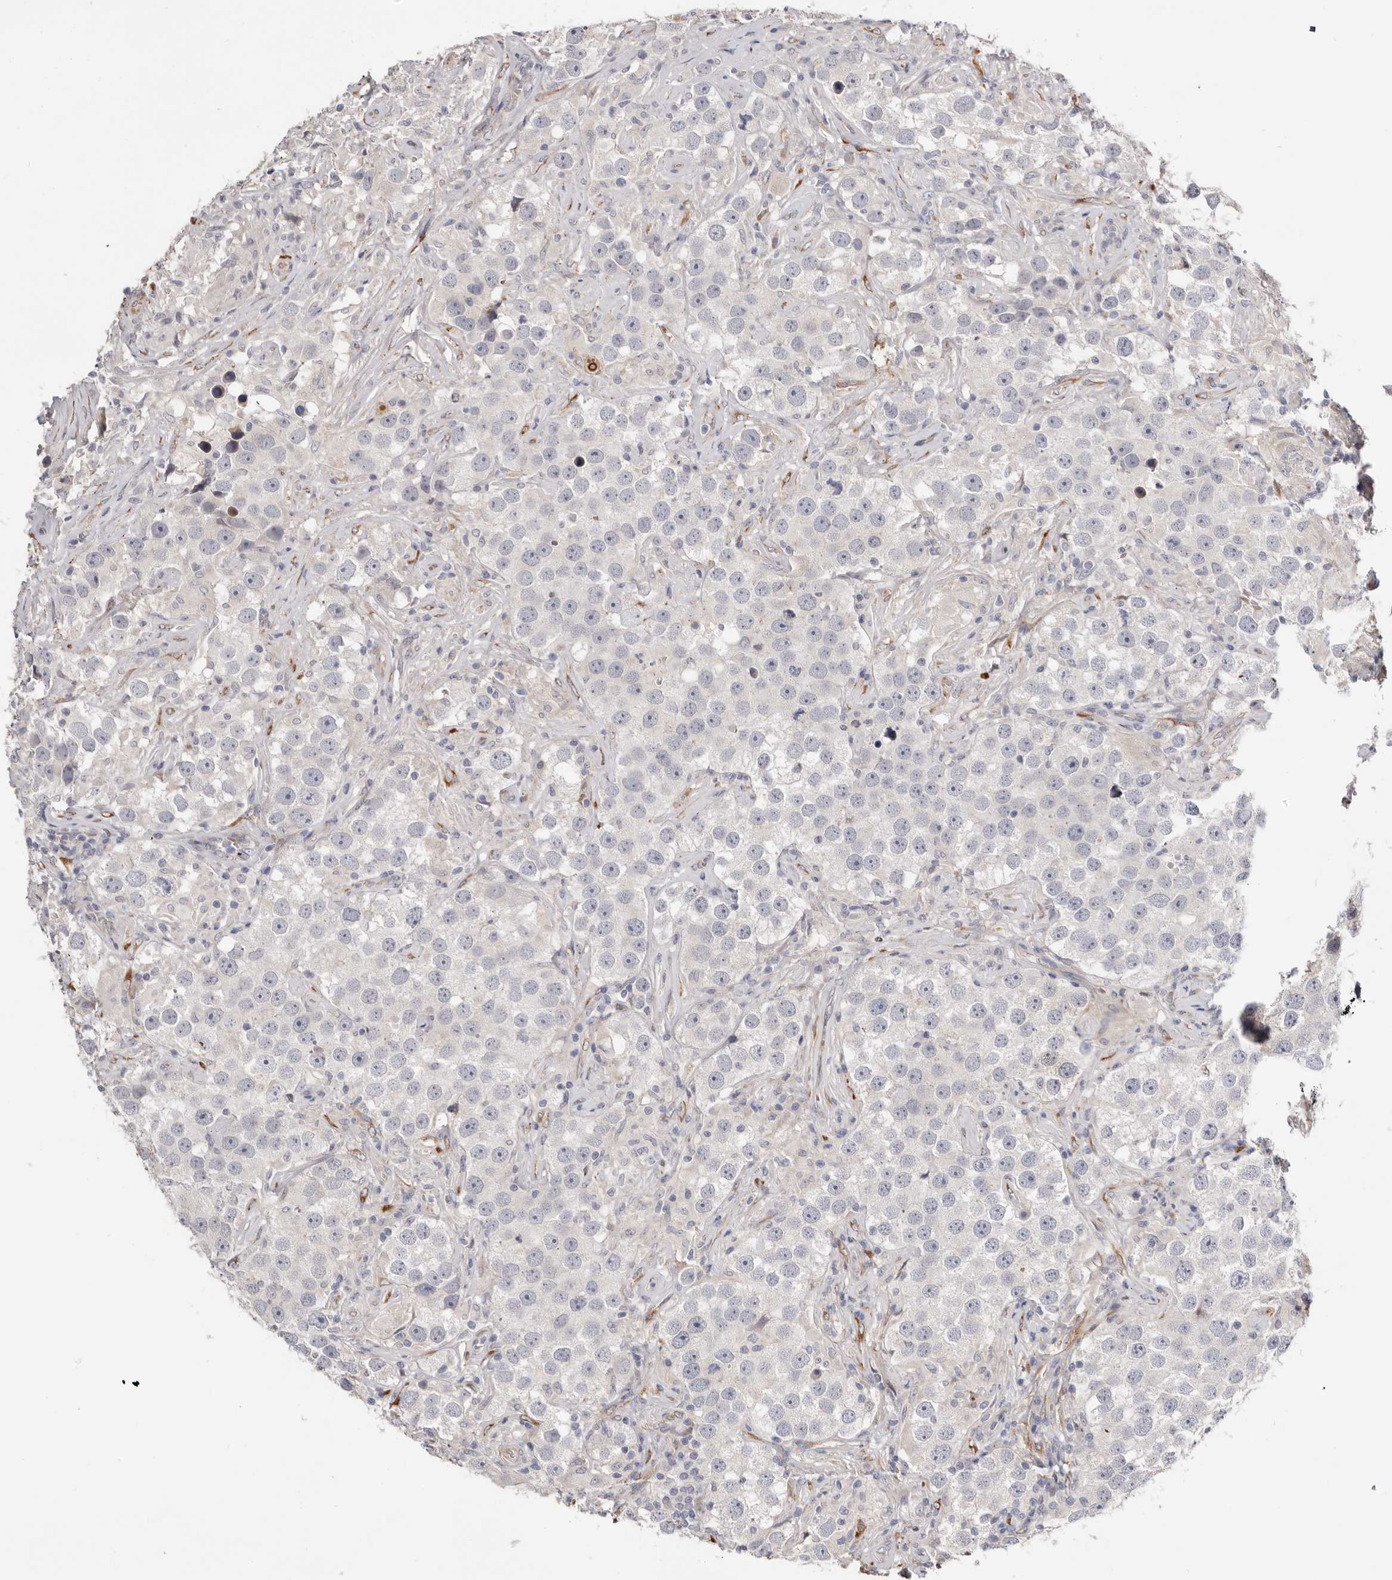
{"staining": {"intensity": "negative", "quantity": "none", "location": "none"}, "tissue": "testis cancer", "cell_type": "Tumor cells", "image_type": "cancer", "snomed": [{"axis": "morphology", "description": "Seminoma, NOS"}, {"axis": "topography", "description": "Testis"}], "caption": "IHC histopathology image of neoplastic tissue: testis seminoma stained with DAB (3,3'-diaminobenzidine) reveals no significant protein staining in tumor cells.", "gene": "USH1C", "patient": {"sex": "male", "age": 49}}